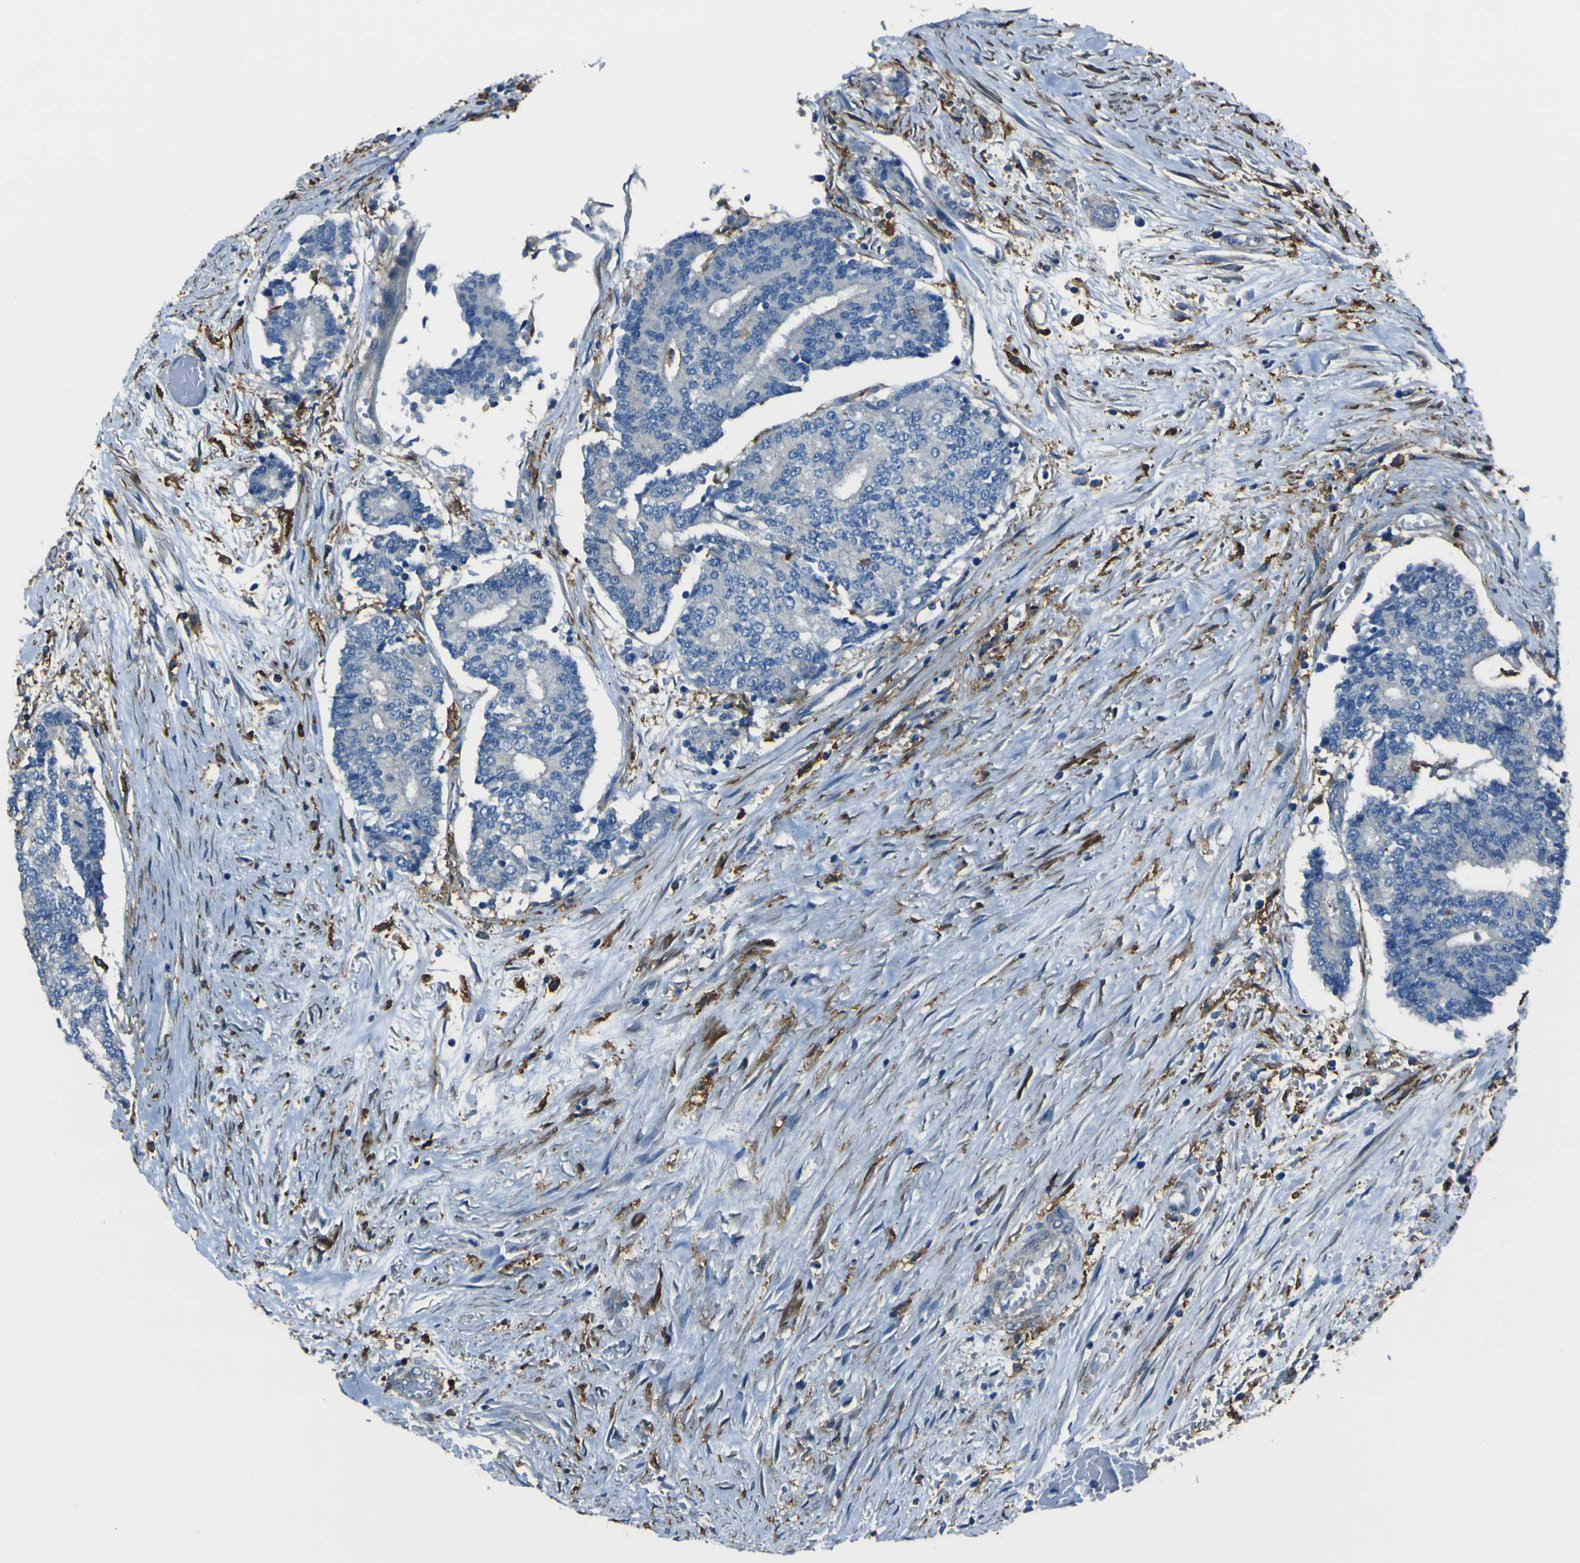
{"staining": {"intensity": "negative", "quantity": "none", "location": "none"}, "tissue": "prostate cancer", "cell_type": "Tumor cells", "image_type": "cancer", "snomed": [{"axis": "morphology", "description": "Normal tissue, NOS"}, {"axis": "morphology", "description": "Adenocarcinoma, High grade"}, {"axis": "topography", "description": "Prostate"}, {"axis": "topography", "description": "Seminal veicle"}], "caption": "The histopathology image displays no significant positivity in tumor cells of prostate high-grade adenocarcinoma. The staining is performed using DAB (3,3'-diaminobenzidine) brown chromogen with nuclei counter-stained in using hematoxylin.", "gene": "LAIR1", "patient": {"sex": "male", "age": 55}}